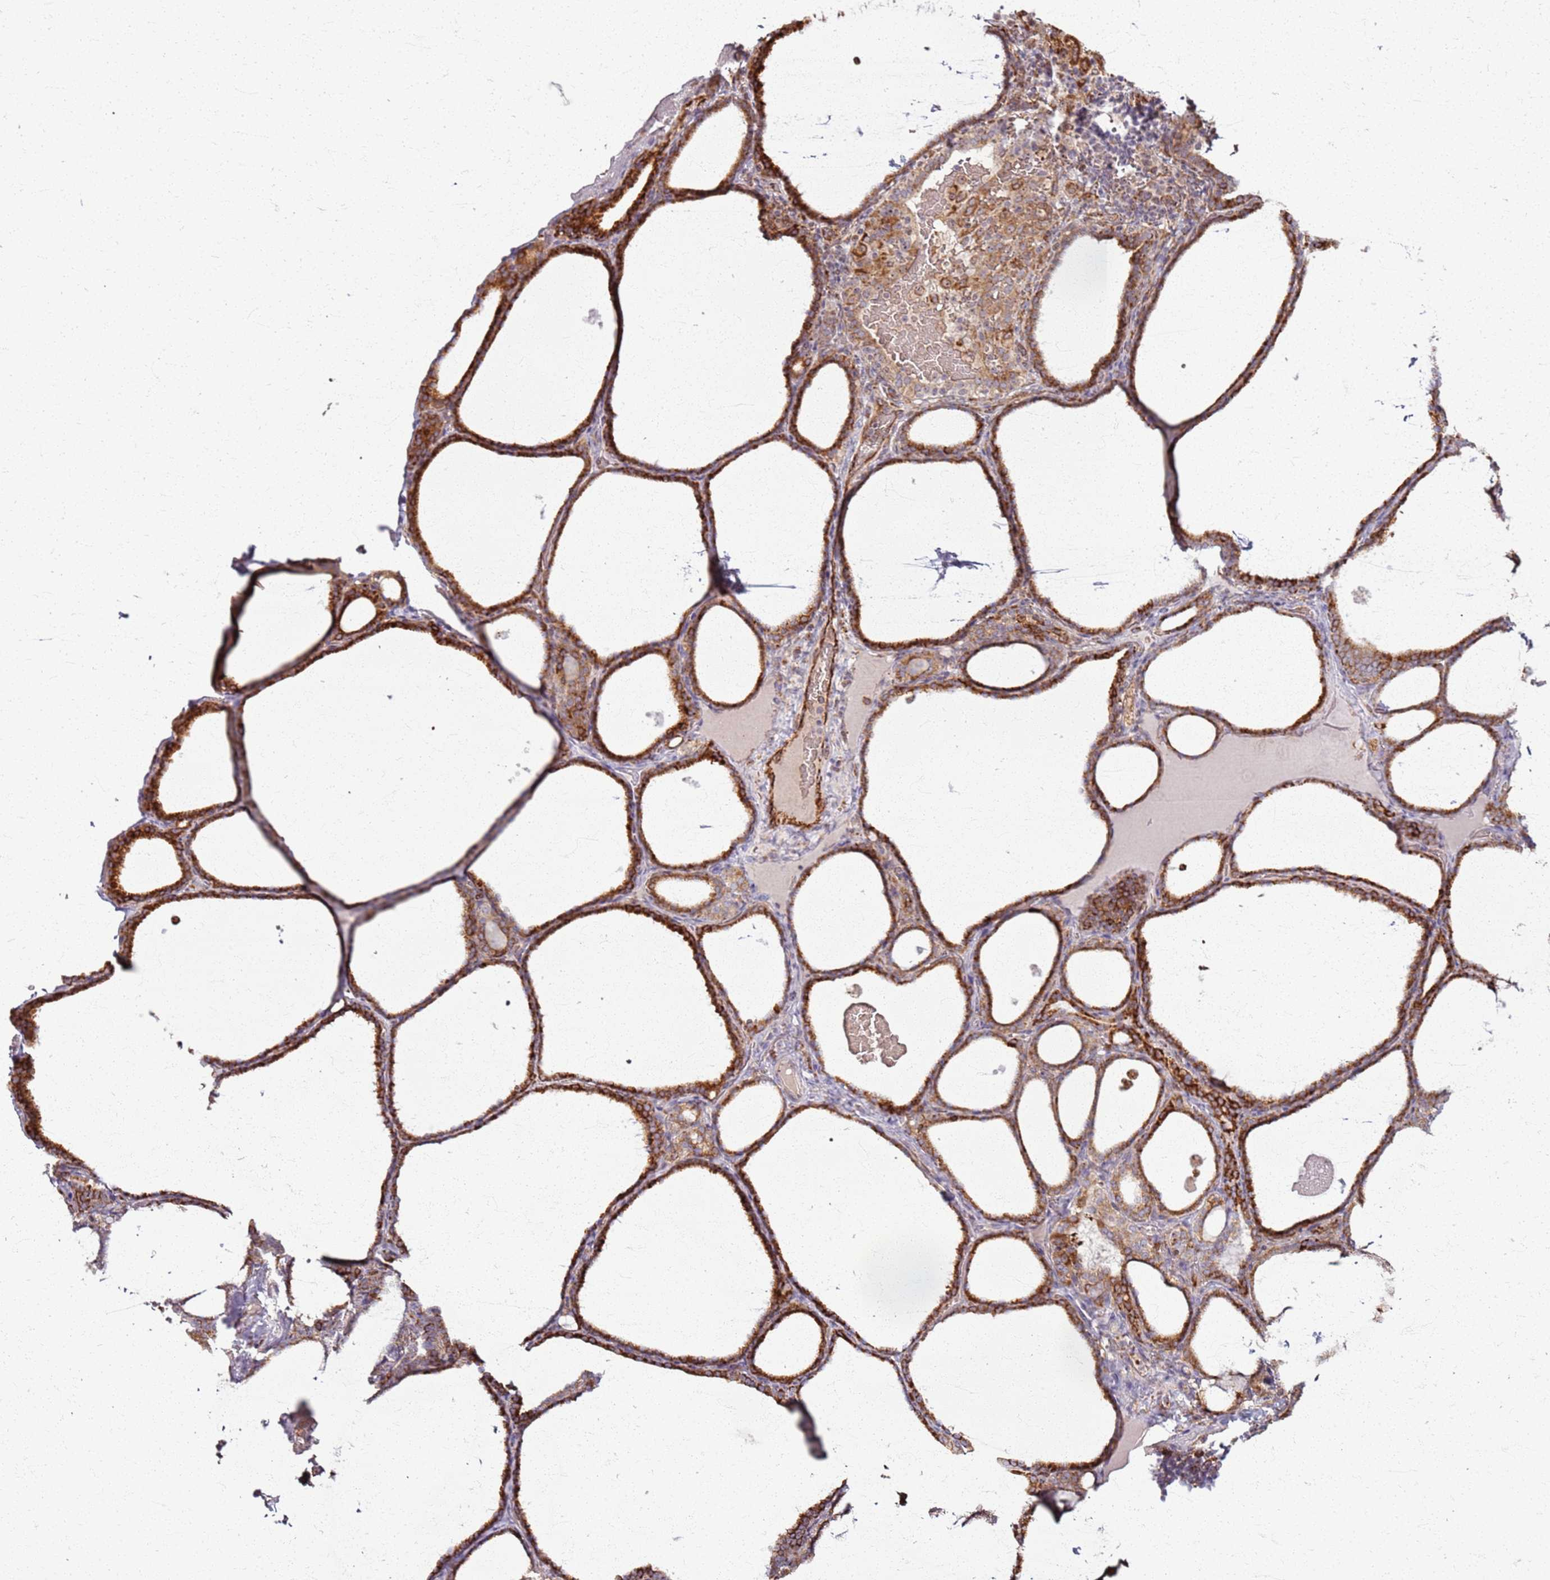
{"staining": {"intensity": "strong", "quantity": ">75%", "location": "cytoplasmic/membranous"}, "tissue": "thyroid gland", "cell_type": "Glandular cells", "image_type": "normal", "snomed": [{"axis": "morphology", "description": "Normal tissue, NOS"}, {"axis": "topography", "description": "Thyroid gland"}], "caption": "Immunohistochemistry (IHC) (DAB) staining of normal thyroid gland shows strong cytoplasmic/membranous protein expression in approximately >75% of glandular cells.", "gene": "KRI1", "patient": {"sex": "female", "age": 39}}